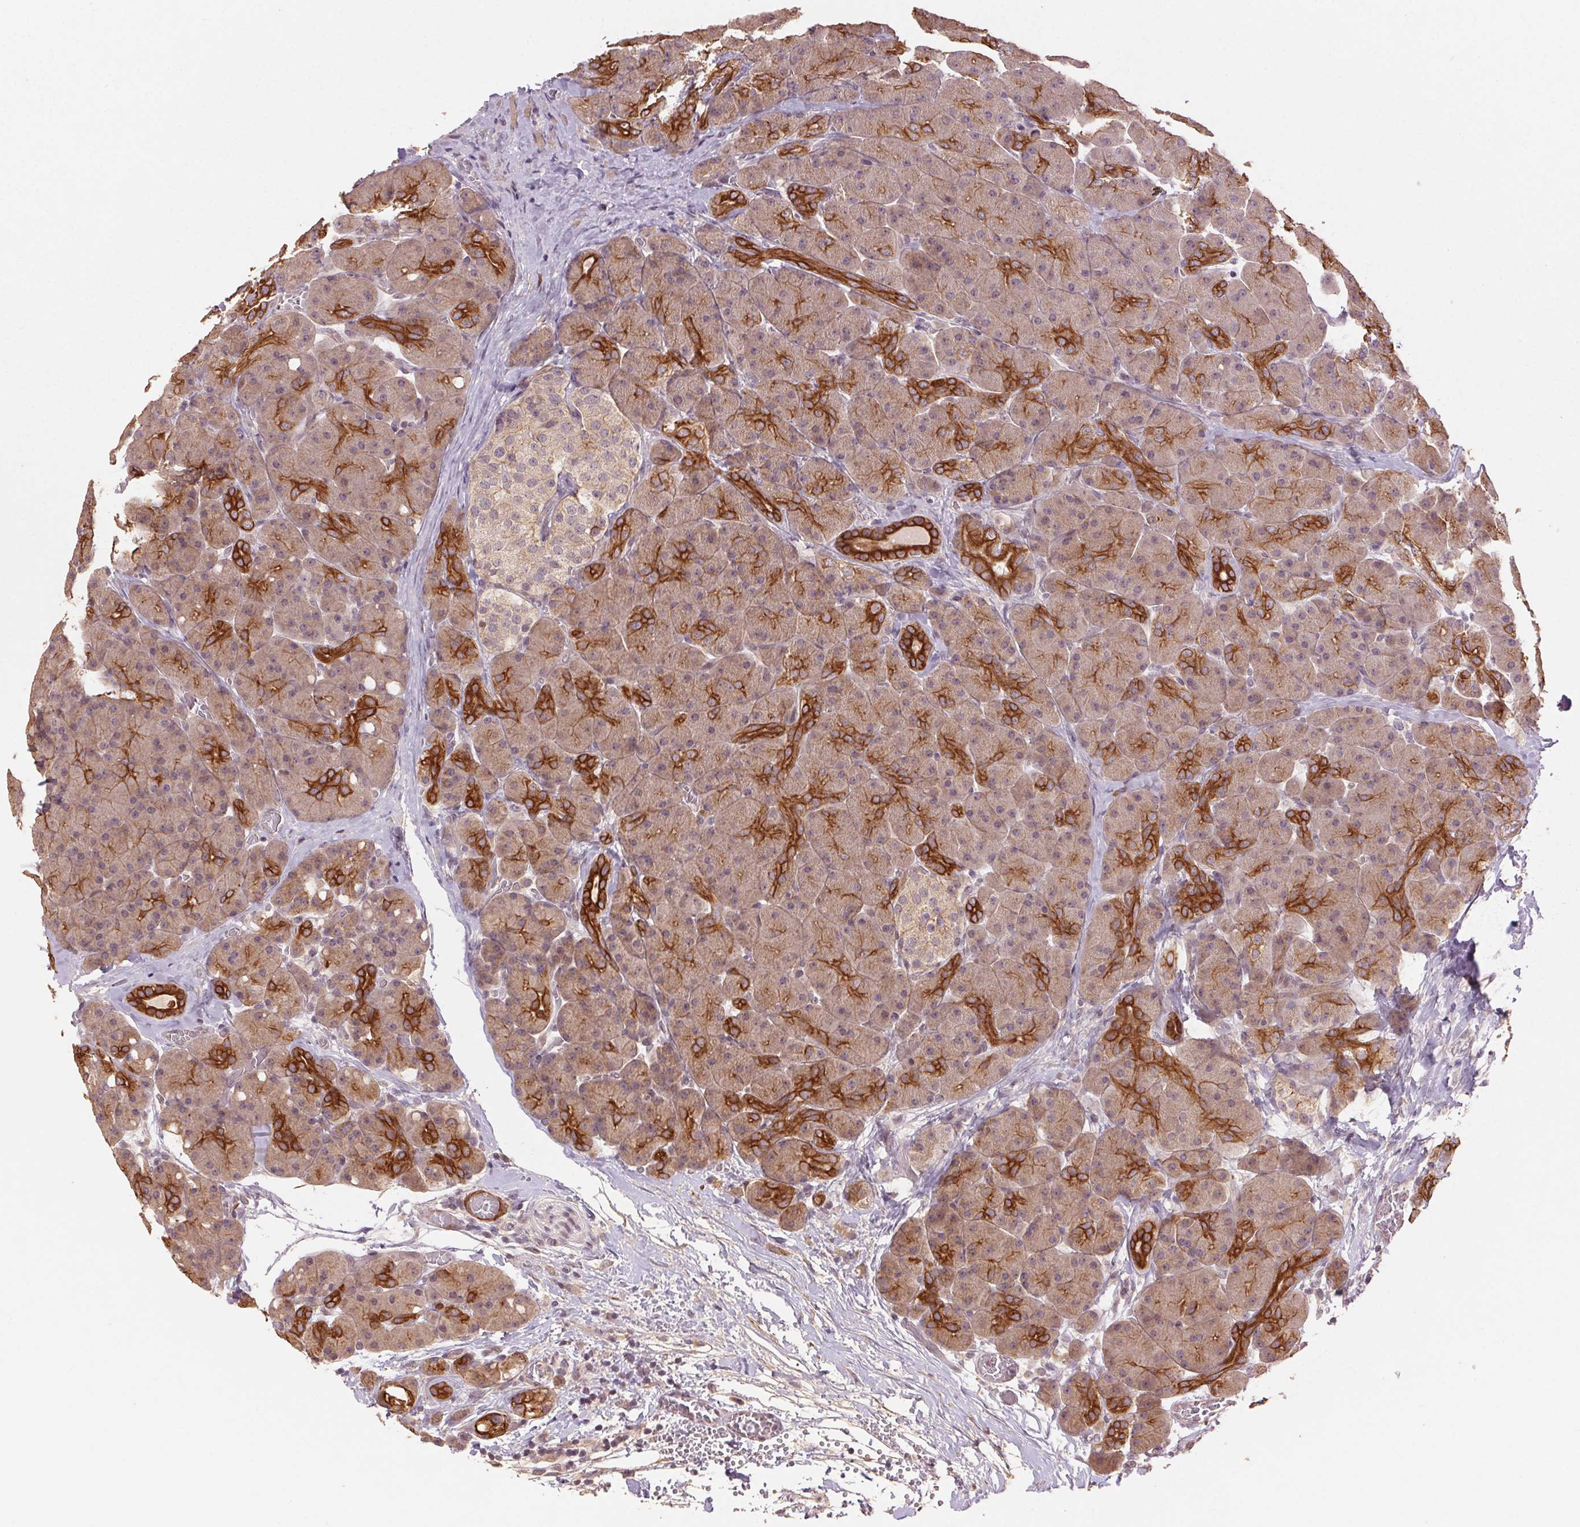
{"staining": {"intensity": "strong", "quantity": "25%-75%", "location": "cytoplasmic/membranous"}, "tissue": "pancreas", "cell_type": "Exocrine glandular cells", "image_type": "normal", "snomed": [{"axis": "morphology", "description": "Normal tissue, NOS"}, {"axis": "topography", "description": "Pancreas"}], "caption": "Exocrine glandular cells exhibit high levels of strong cytoplasmic/membranous positivity in approximately 25%-75% of cells in normal human pancreas.", "gene": "SMLR1", "patient": {"sex": "male", "age": 55}}